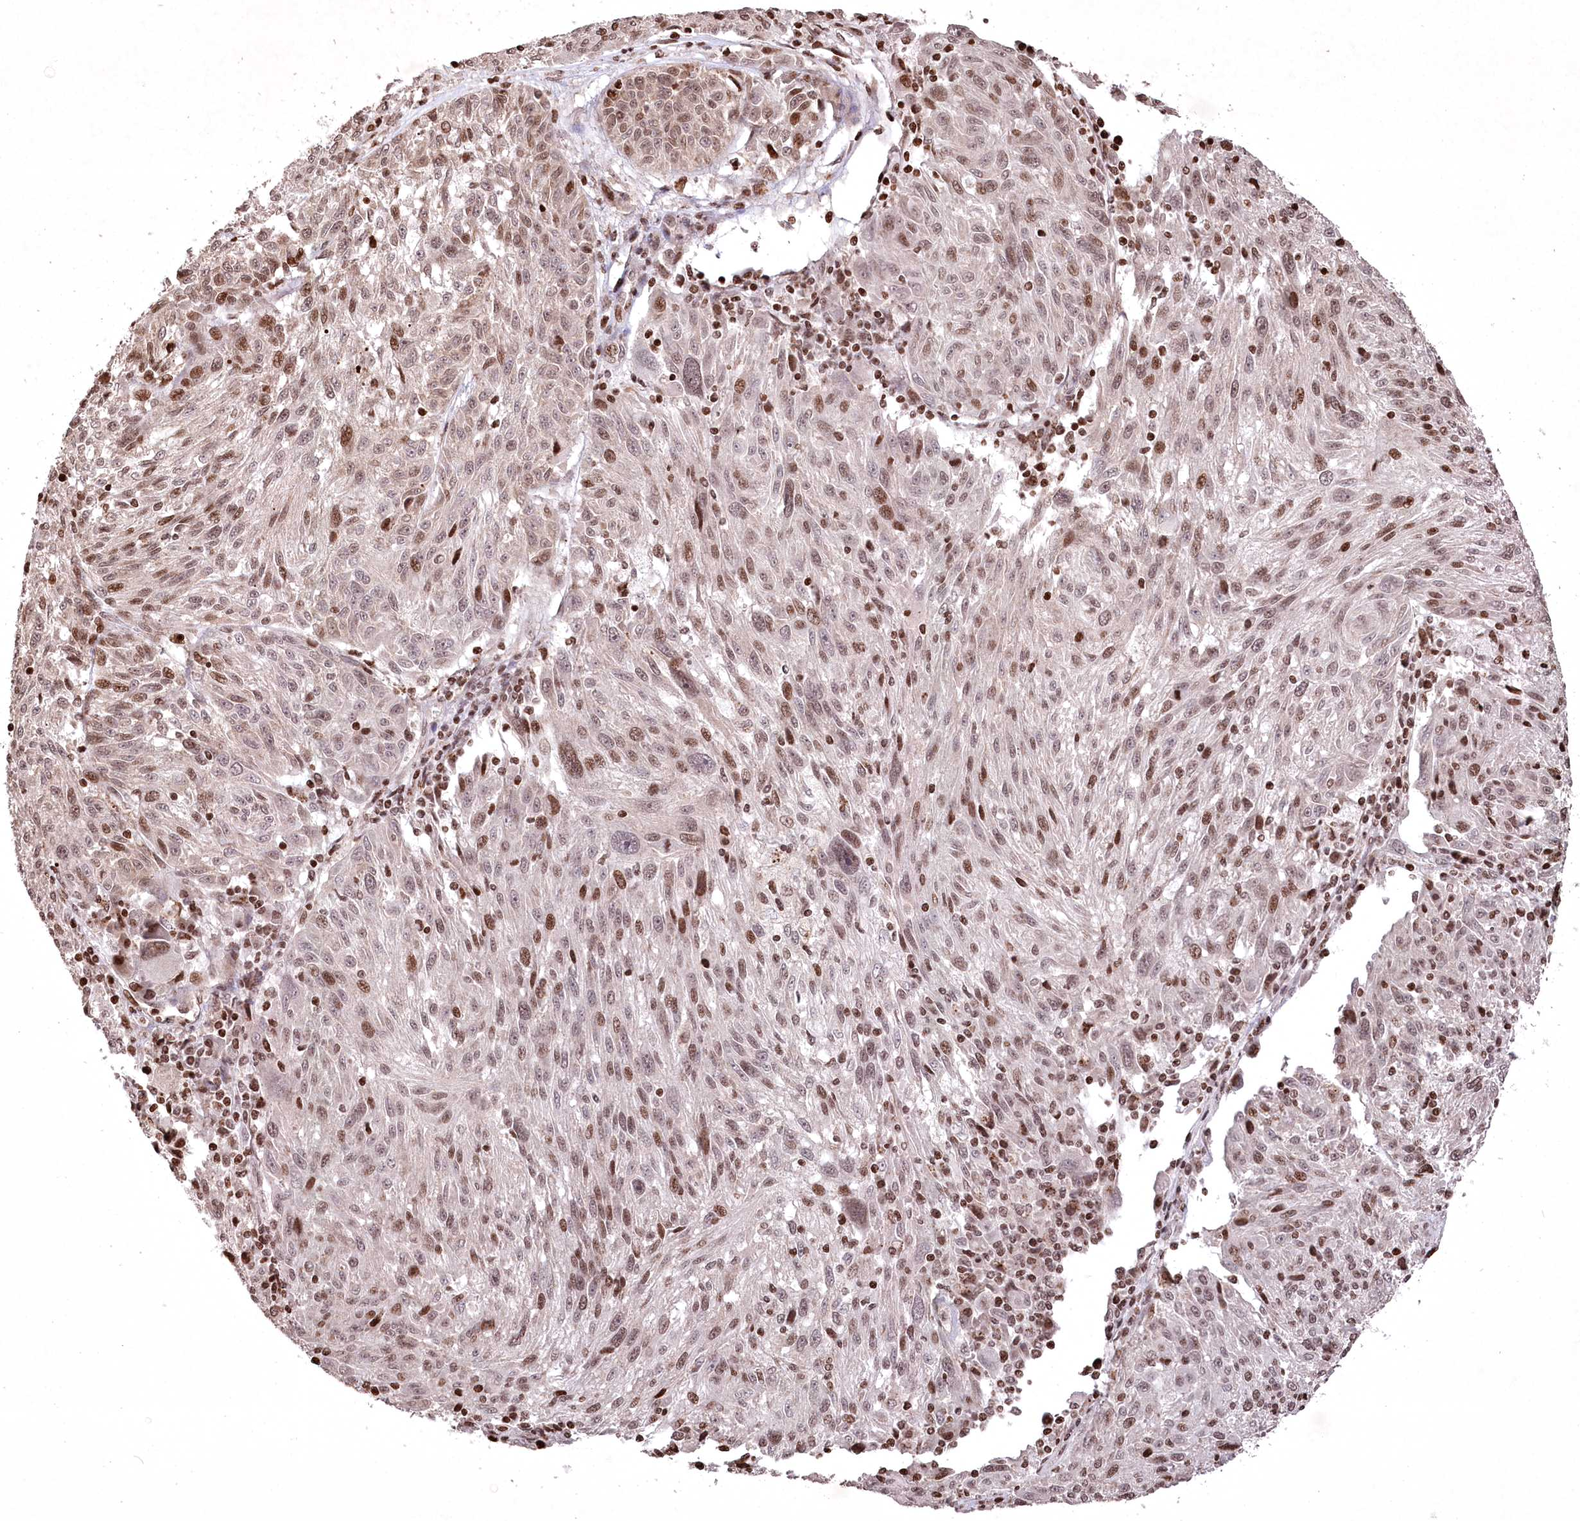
{"staining": {"intensity": "moderate", "quantity": ">75%", "location": "nuclear"}, "tissue": "melanoma", "cell_type": "Tumor cells", "image_type": "cancer", "snomed": [{"axis": "morphology", "description": "Malignant melanoma, NOS"}, {"axis": "topography", "description": "Skin"}], "caption": "Brown immunohistochemical staining in melanoma demonstrates moderate nuclear positivity in about >75% of tumor cells.", "gene": "CCSER2", "patient": {"sex": "male", "age": 53}}